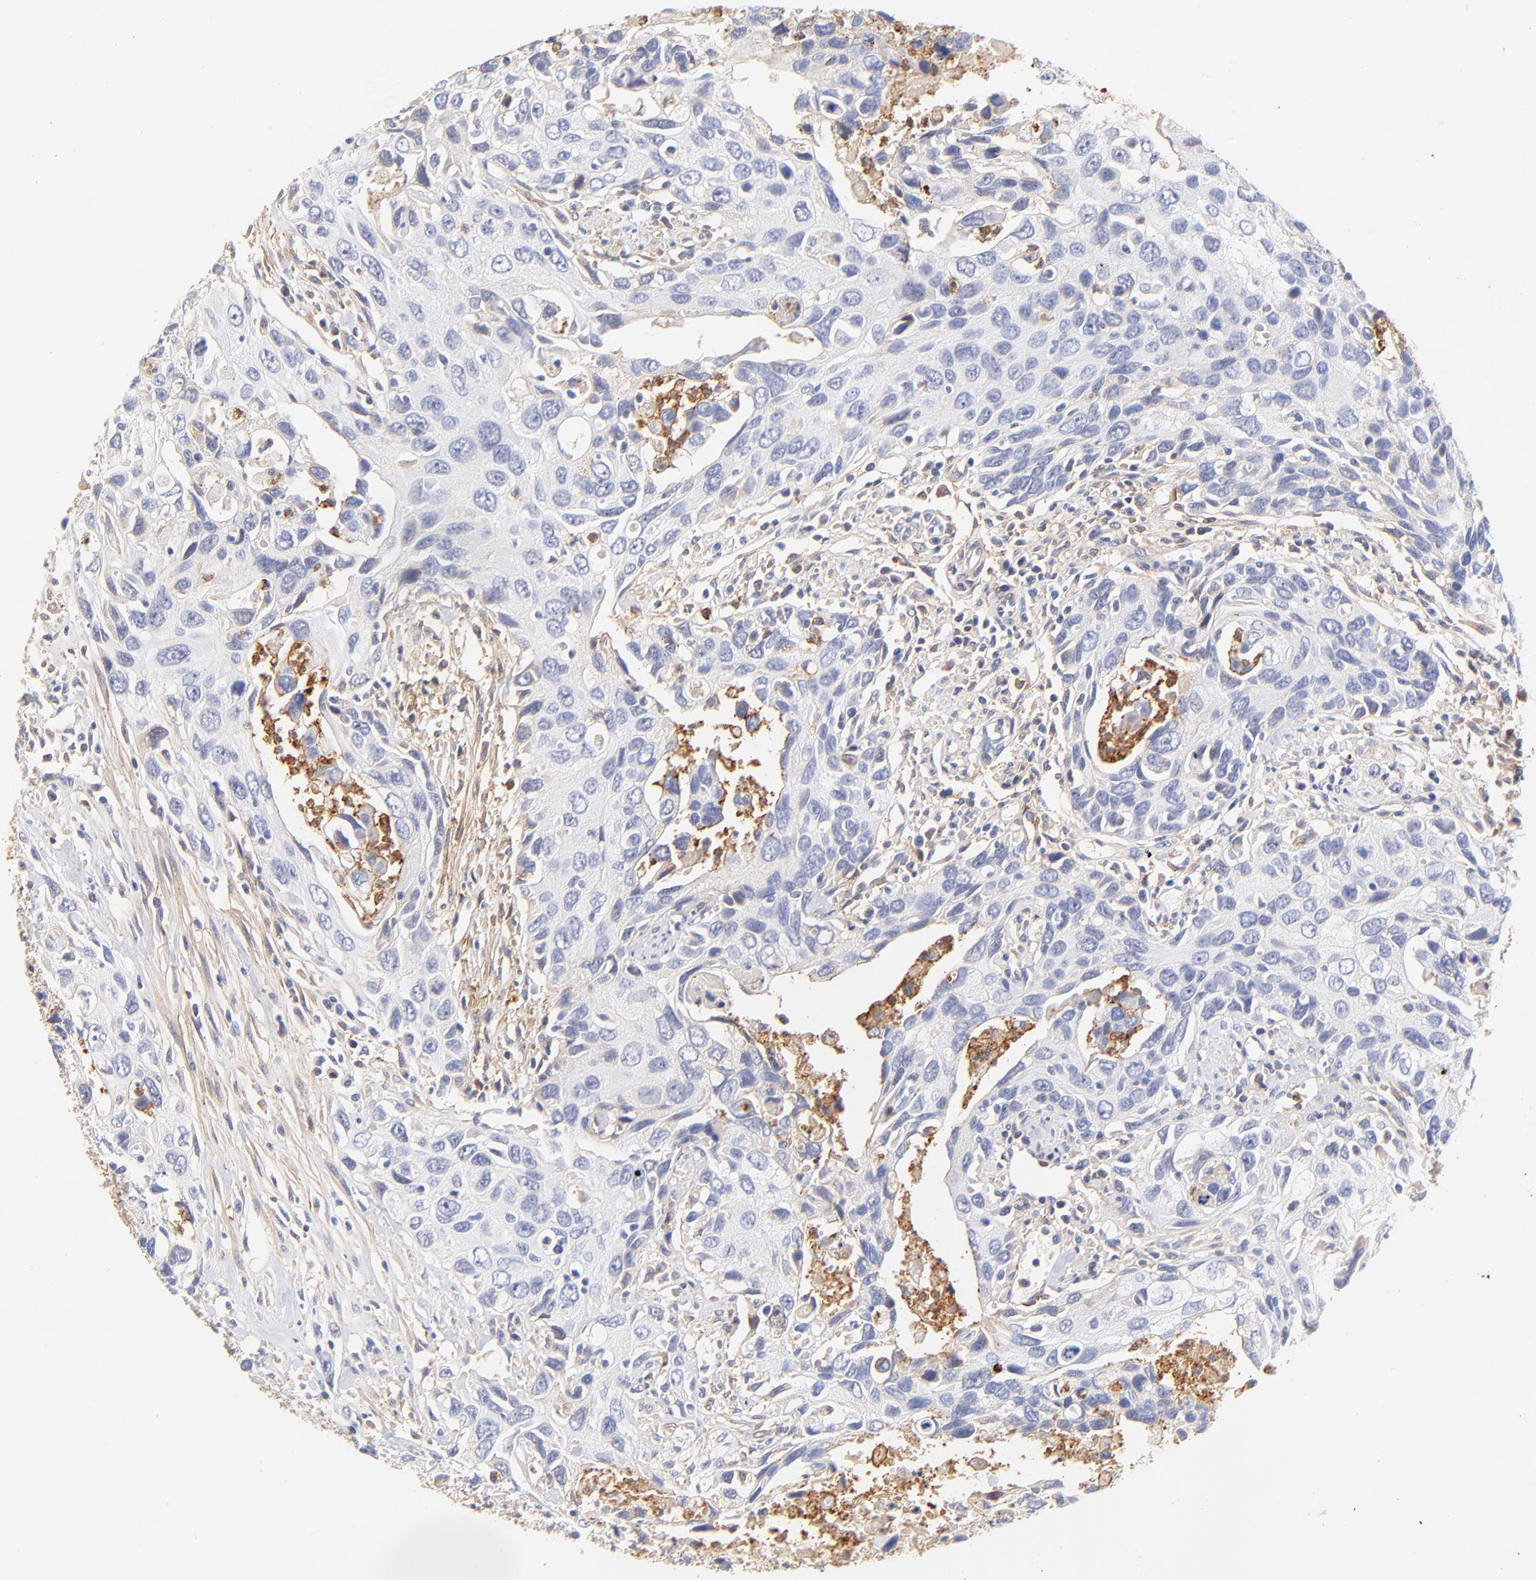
{"staining": {"intensity": "negative", "quantity": "none", "location": "none"}, "tissue": "urothelial cancer", "cell_type": "Tumor cells", "image_type": "cancer", "snomed": [{"axis": "morphology", "description": "Urothelial carcinoma, High grade"}, {"axis": "topography", "description": "Urinary bladder"}], "caption": "DAB (3,3'-diaminobenzidine) immunohistochemical staining of human urothelial cancer demonstrates no significant positivity in tumor cells. The staining was performed using DAB (3,3'-diaminobenzidine) to visualize the protein expression in brown, while the nuclei were stained in blue with hematoxylin (Magnification: 20x).", "gene": "PTK7", "patient": {"sex": "male", "age": 71}}